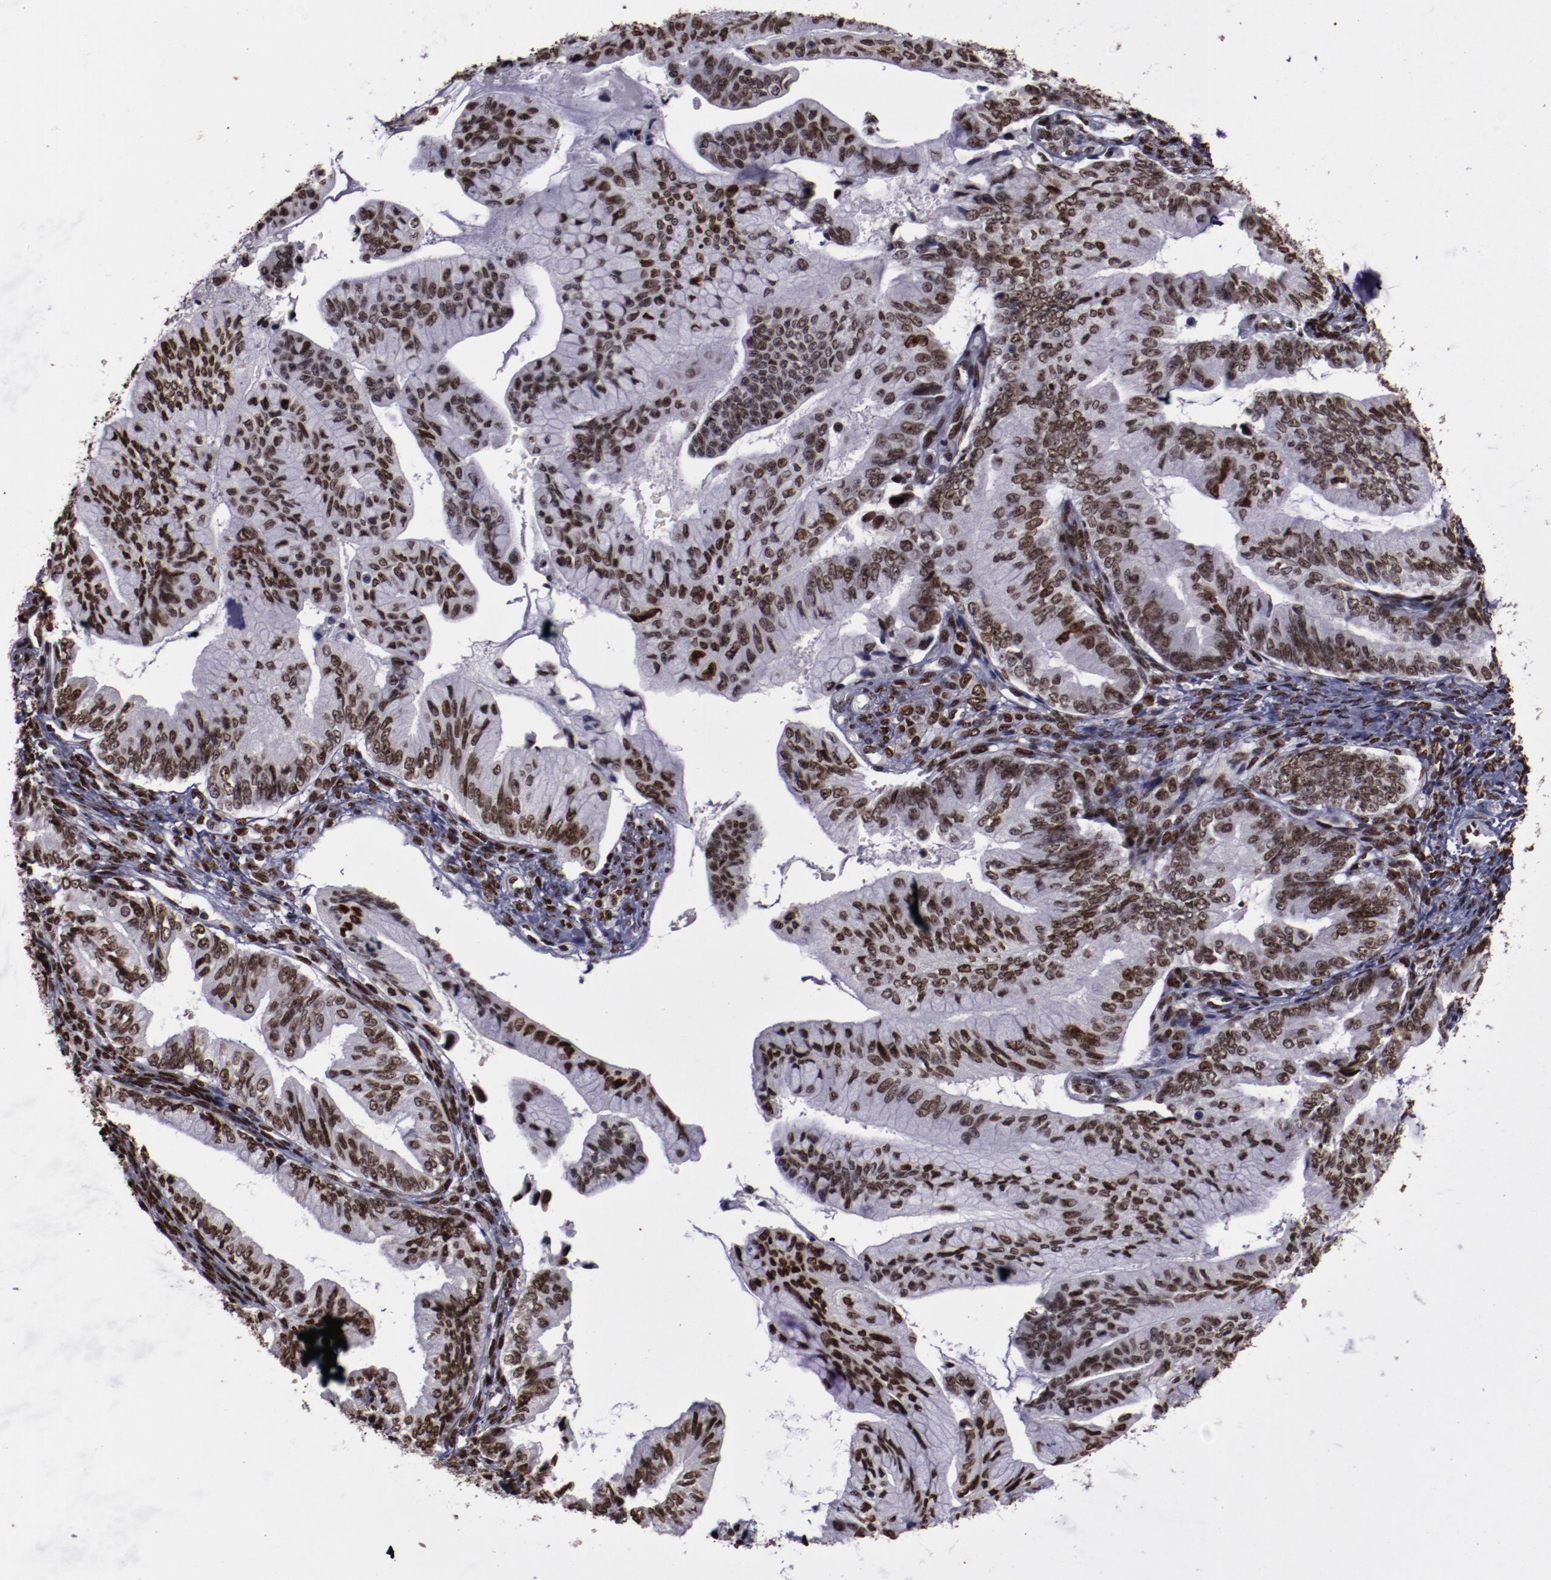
{"staining": {"intensity": "moderate", "quantity": ">75%", "location": "nuclear"}, "tissue": "ovarian cancer", "cell_type": "Tumor cells", "image_type": "cancer", "snomed": [{"axis": "morphology", "description": "Cystadenocarcinoma, mucinous, NOS"}, {"axis": "topography", "description": "Ovary"}], "caption": "An image of ovarian mucinous cystadenocarcinoma stained for a protein reveals moderate nuclear brown staining in tumor cells. (Brightfield microscopy of DAB IHC at high magnification).", "gene": "APEX1", "patient": {"sex": "female", "age": 36}}